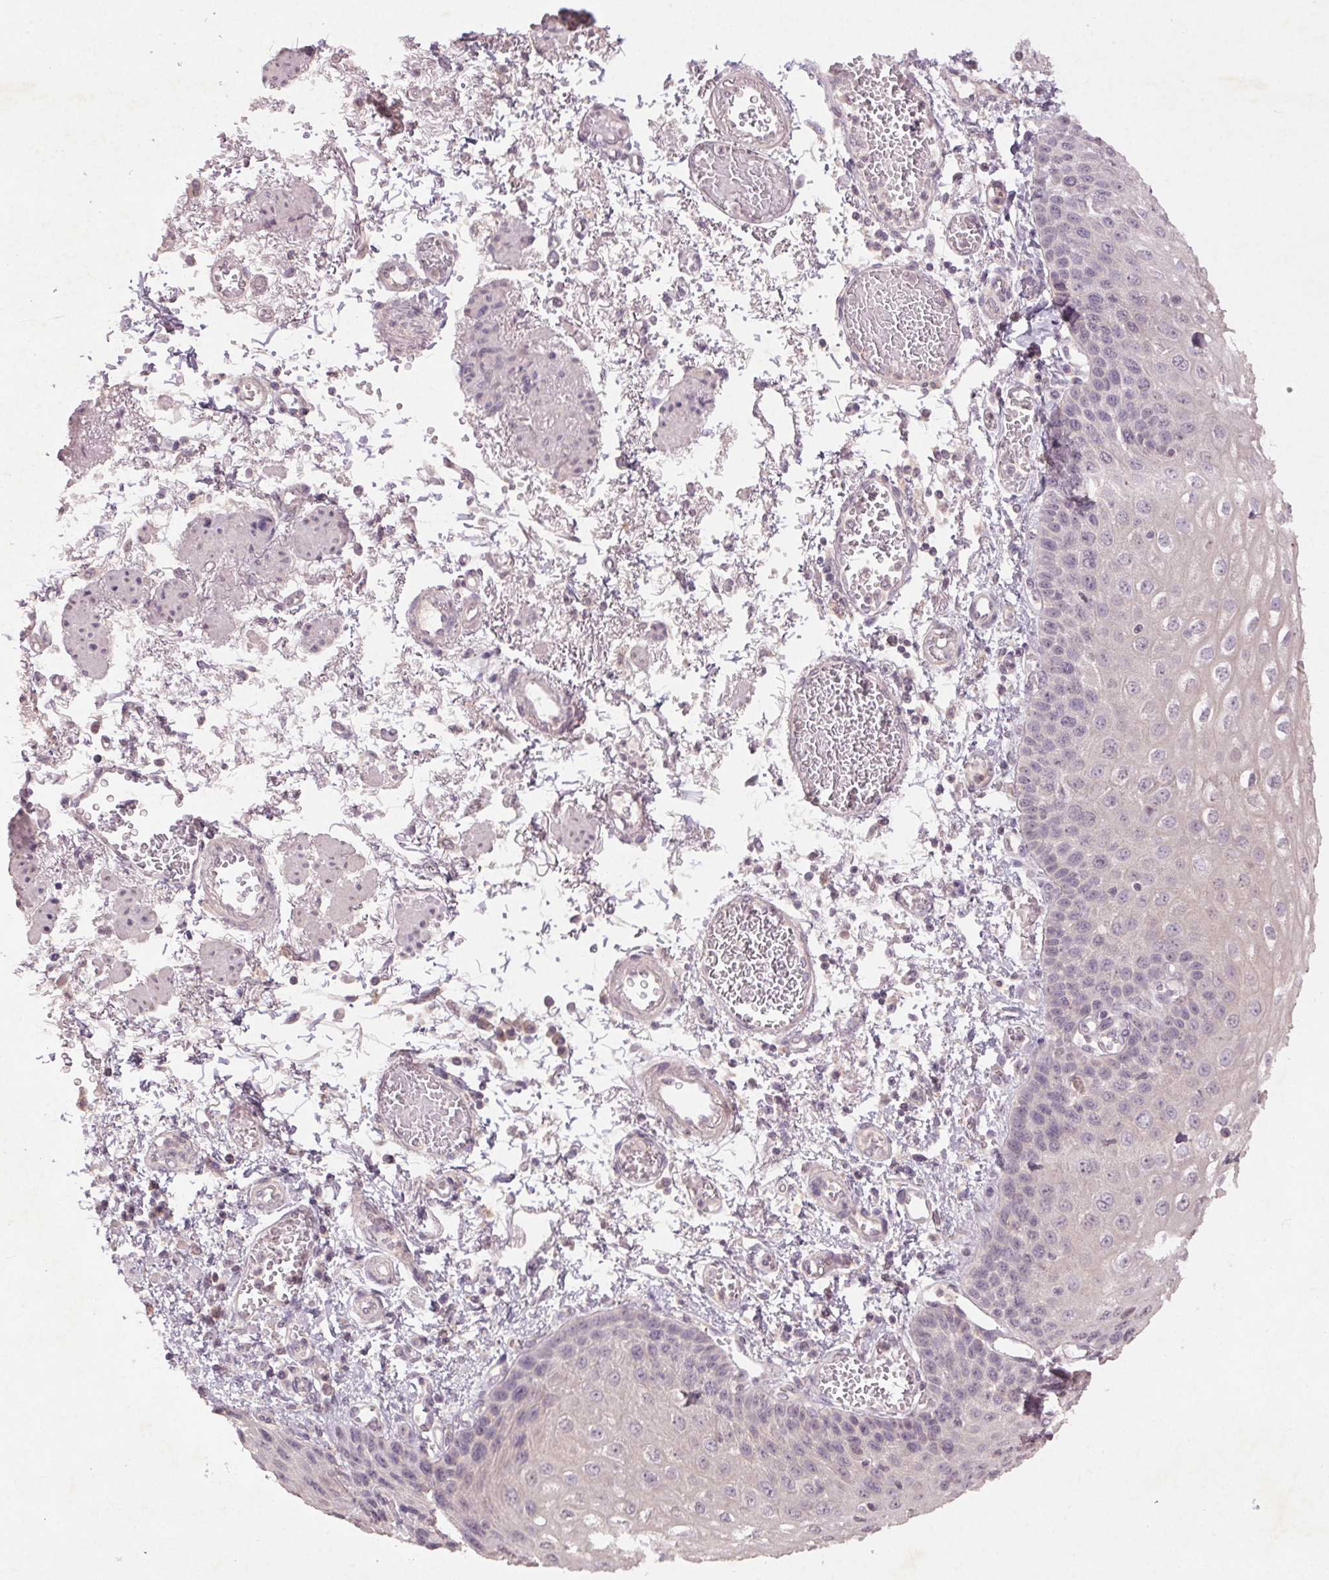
{"staining": {"intensity": "negative", "quantity": "none", "location": "none"}, "tissue": "esophagus", "cell_type": "Squamous epithelial cells", "image_type": "normal", "snomed": [{"axis": "morphology", "description": "Normal tissue, NOS"}, {"axis": "morphology", "description": "Adenocarcinoma, NOS"}, {"axis": "topography", "description": "Esophagus"}], "caption": "Squamous epithelial cells show no significant protein expression in benign esophagus. (DAB immunohistochemistry, high magnification).", "gene": "ENSG00000255641", "patient": {"sex": "male", "age": 81}}